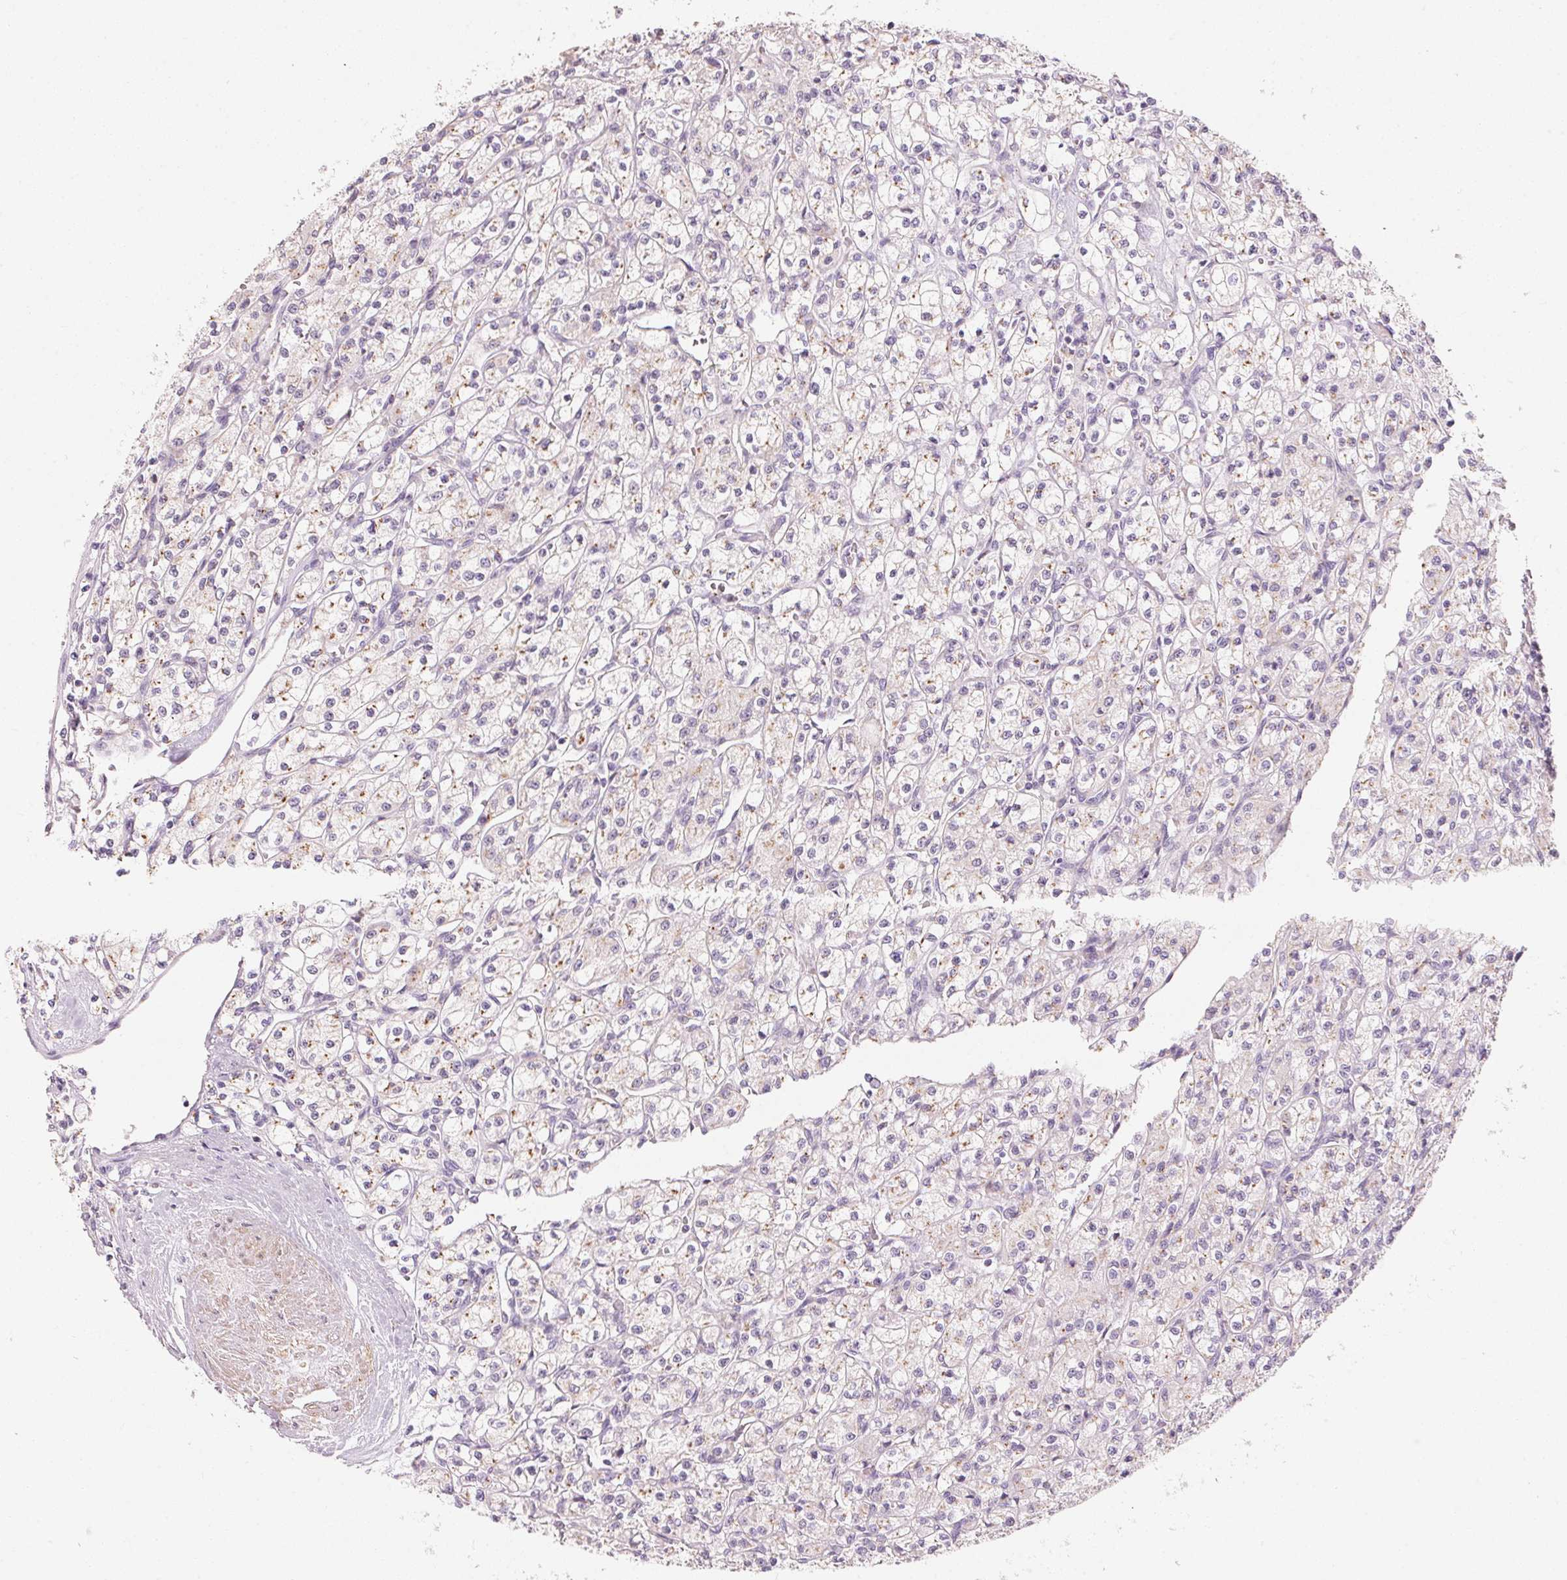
{"staining": {"intensity": "weak", "quantity": "<25%", "location": "cytoplasmic/membranous"}, "tissue": "renal cancer", "cell_type": "Tumor cells", "image_type": "cancer", "snomed": [{"axis": "morphology", "description": "Adenocarcinoma, NOS"}, {"axis": "topography", "description": "Kidney"}], "caption": "IHC of human renal cancer reveals no expression in tumor cells. Nuclei are stained in blue.", "gene": "DRAM2", "patient": {"sex": "female", "age": 70}}